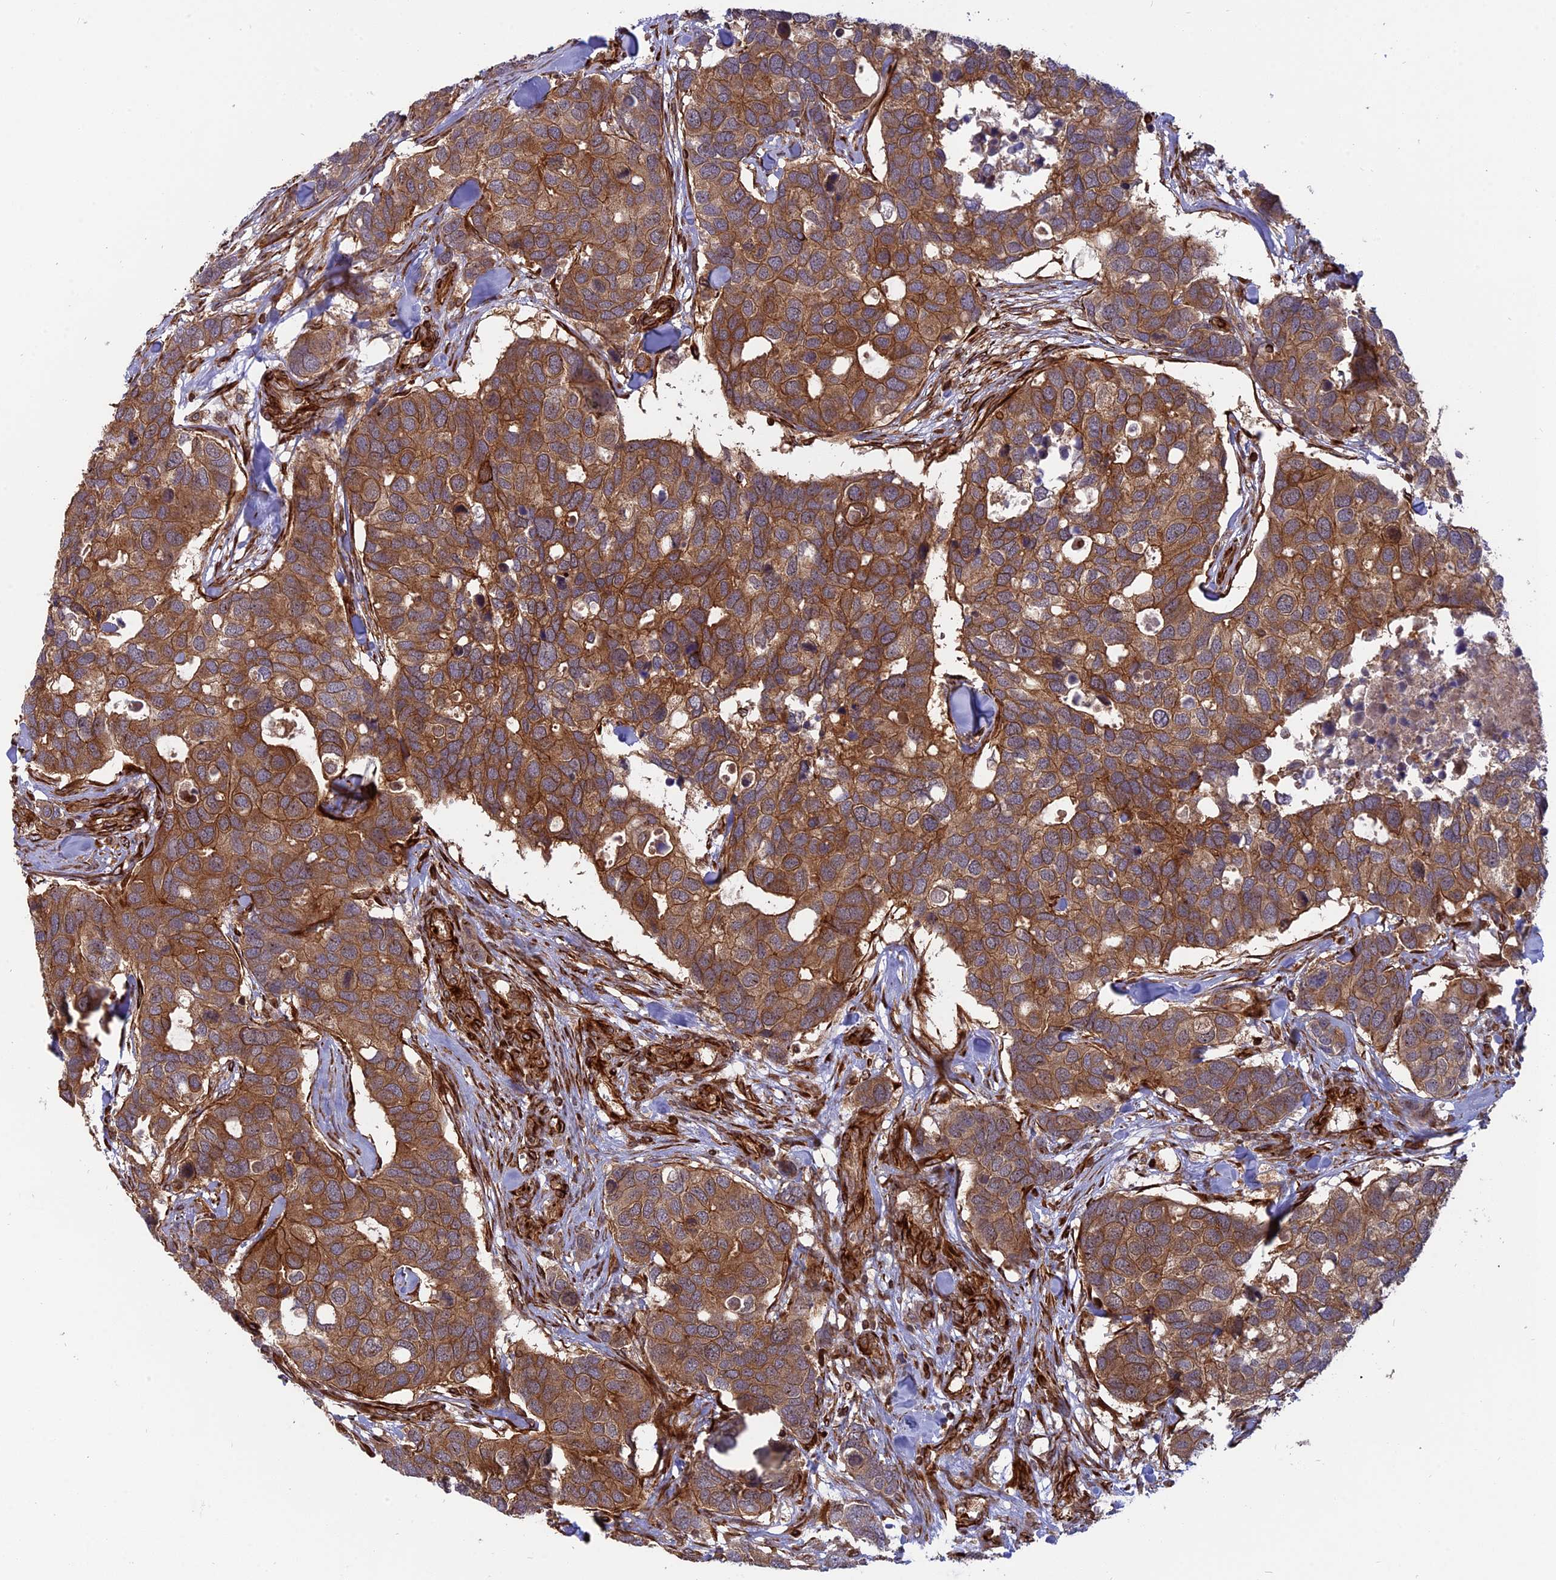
{"staining": {"intensity": "moderate", "quantity": ">75%", "location": "cytoplasmic/membranous"}, "tissue": "breast cancer", "cell_type": "Tumor cells", "image_type": "cancer", "snomed": [{"axis": "morphology", "description": "Duct carcinoma"}, {"axis": "topography", "description": "Breast"}], "caption": "DAB (3,3'-diaminobenzidine) immunohistochemical staining of human breast invasive ductal carcinoma displays moderate cytoplasmic/membranous protein staining in approximately >75% of tumor cells.", "gene": "PHLDB3", "patient": {"sex": "female", "age": 83}}